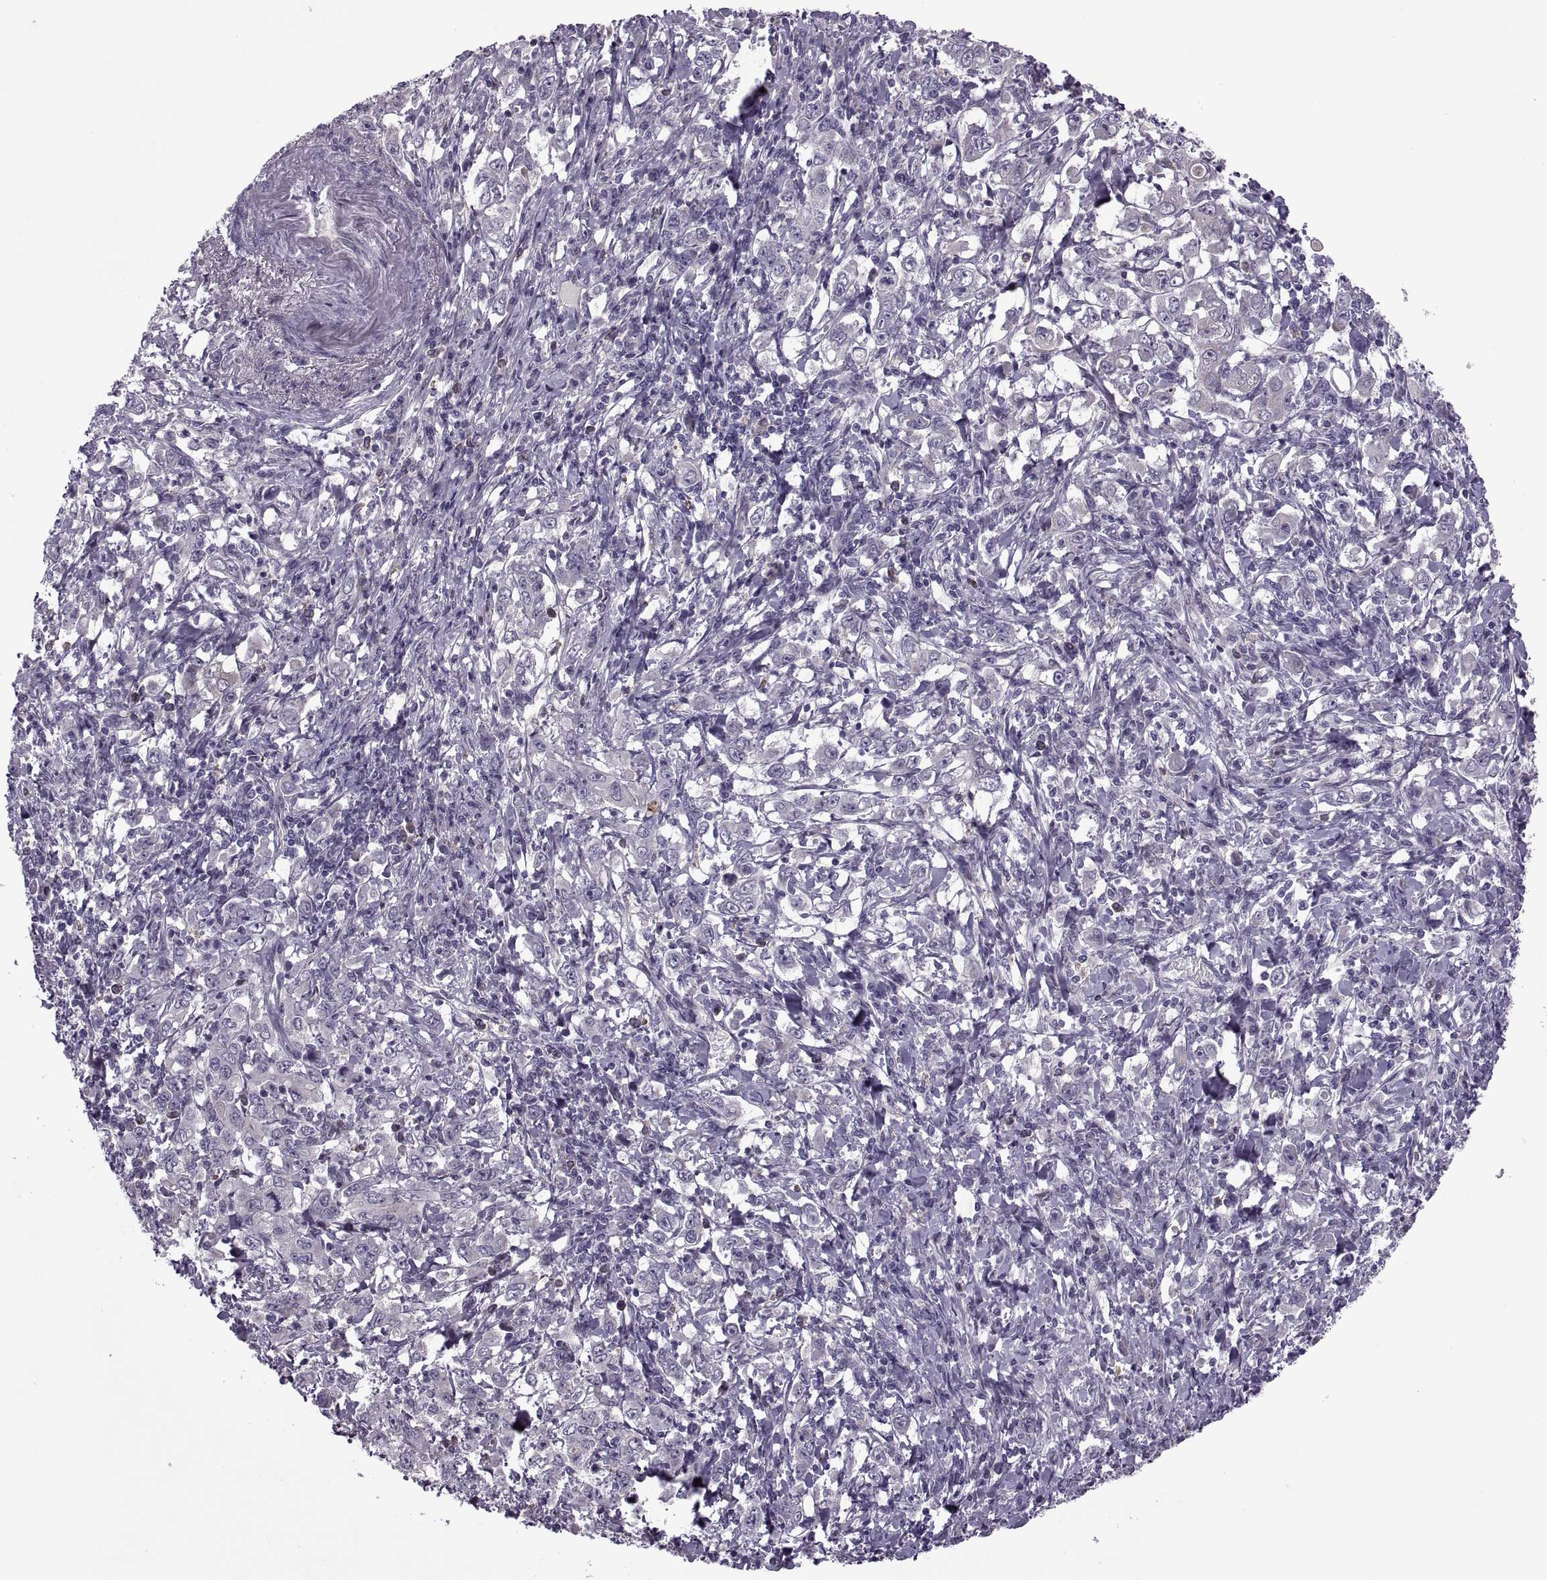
{"staining": {"intensity": "negative", "quantity": "none", "location": "none"}, "tissue": "stomach cancer", "cell_type": "Tumor cells", "image_type": "cancer", "snomed": [{"axis": "morphology", "description": "Adenocarcinoma, NOS"}, {"axis": "topography", "description": "Stomach, lower"}], "caption": "Immunohistochemistry (IHC) of stomach cancer reveals no positivity in tumor cells.", "gene": "ODF3", "patient": {"sex": "female", "age": 72}}